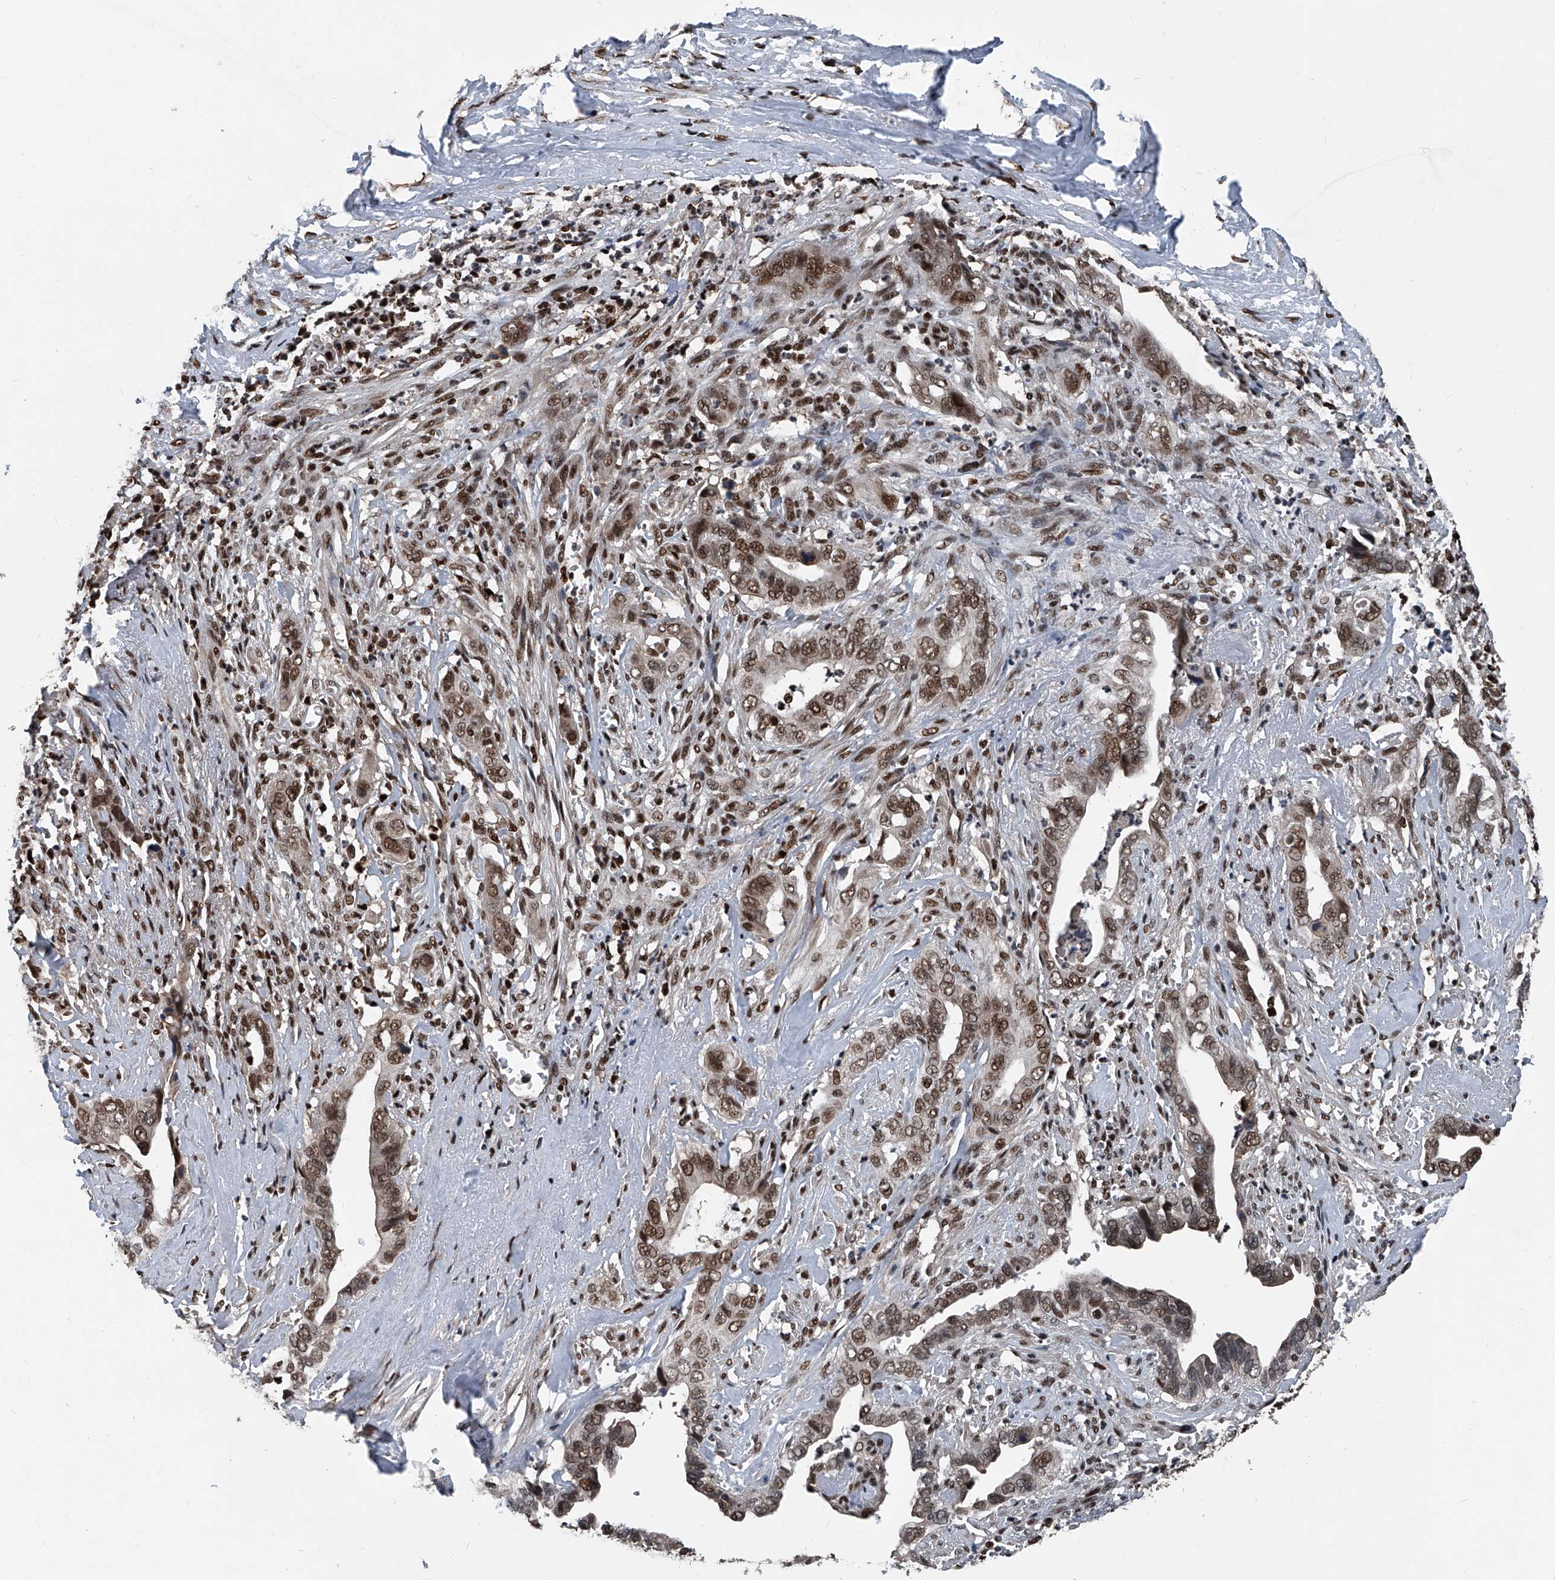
{"staining": {"intensity": "moderate", "quantity": ">75%", "location": "nuclear"}, "tissue": "liver cancer", "cell_type": "Tumor cells", "image_type": "cancer", "snomed": [{"axis": "morphology", "description": "Cholangiocarcinoma"}, {"axis": "topography", "description": "Liver"}], "caption": "Protein analysis of liver cancer tissue displays moderate nuclear positivity in approximately >75% of tumor cells.", "gene": "FKBP5", "patient": {"sex": "female", "age": 79}}